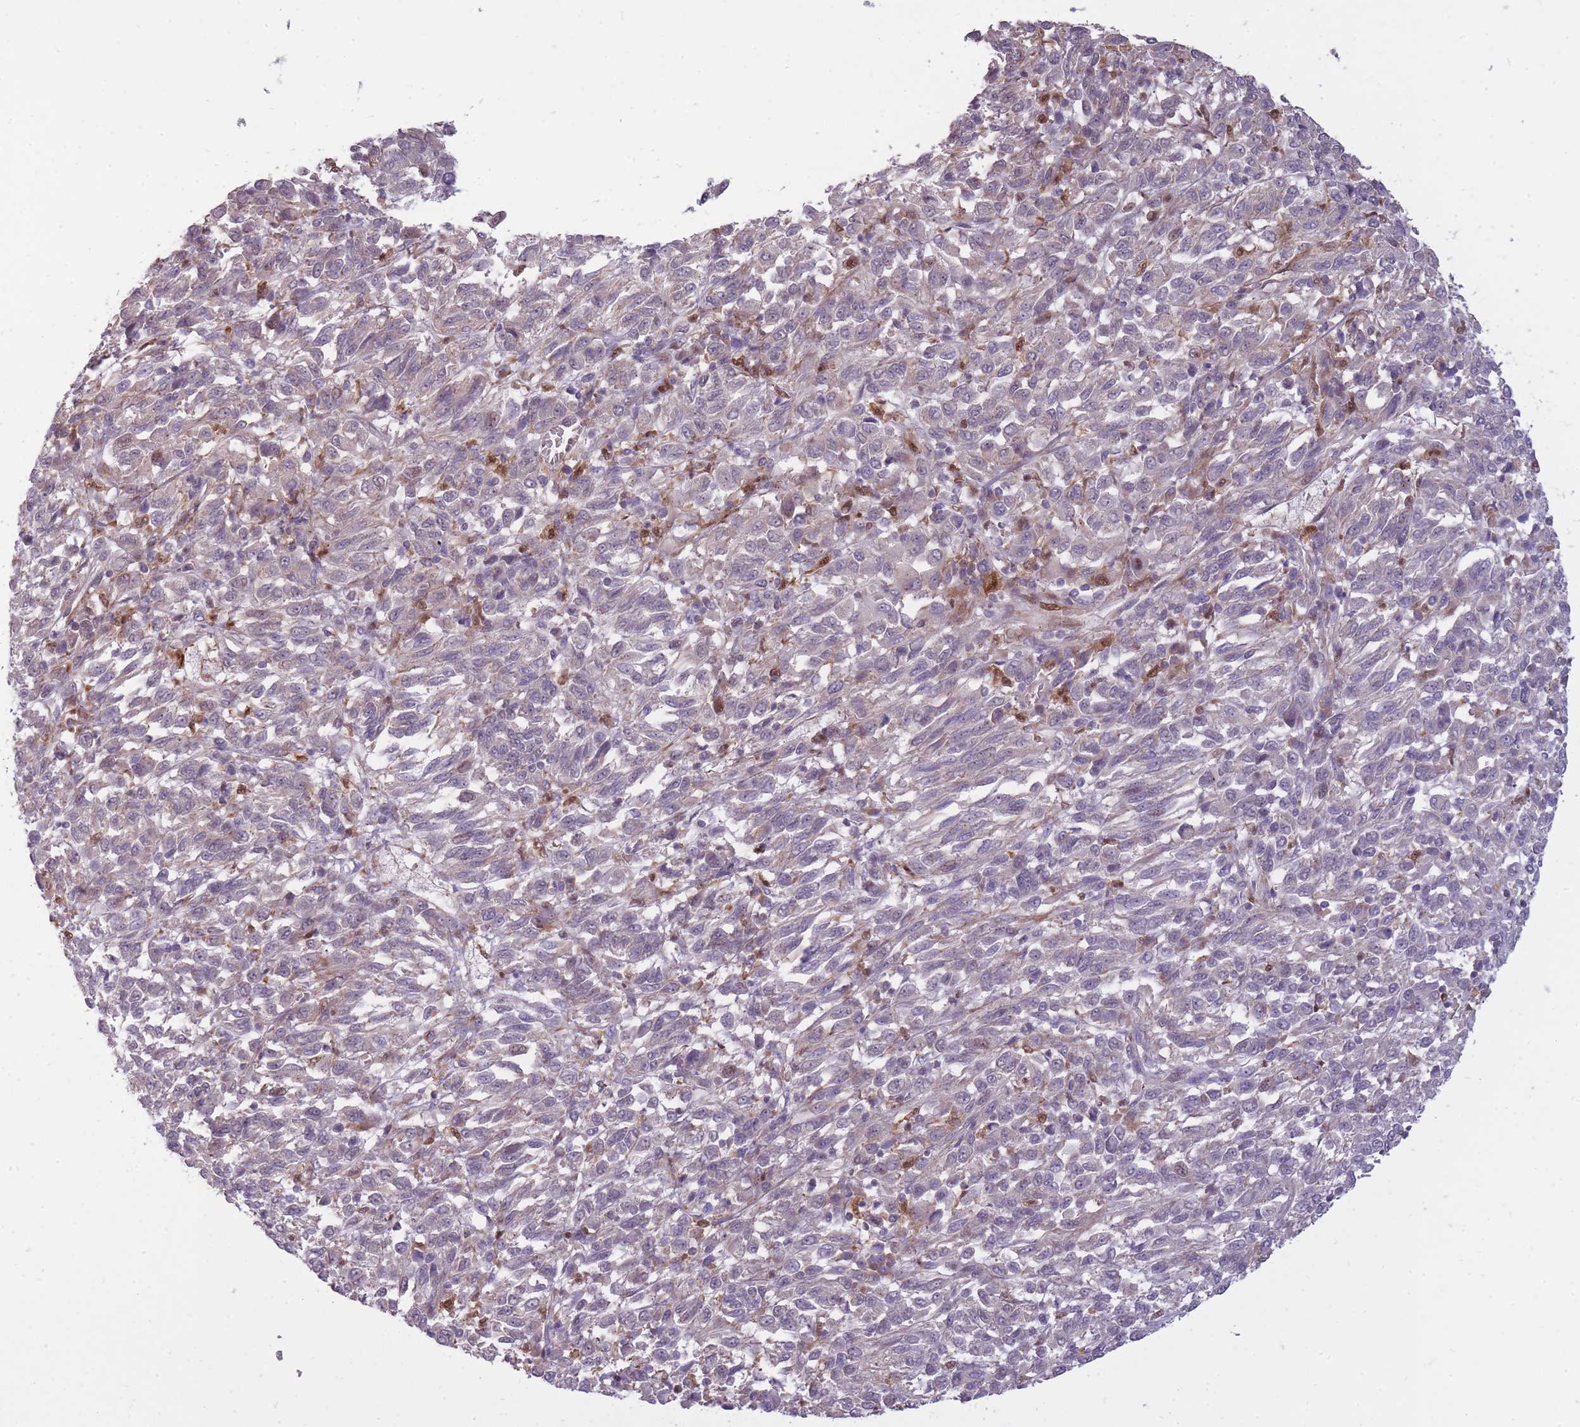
{"staining": {"intensity": "negative", "quantity": "none", "location": "none"}, "tissue": "melanoma", "cell_type": "Tumor cells", "image_type": "cancer", "snomed": [{"axis": "morphology", "description": "Malignant melanoma, Metastatic site"}, {"axis": "topography", "description": "Lung"}], "caption": "IHC image of human melanoma stained for a protein (brown), which demonstrates no positivity in tumor cells.", "gene": "LGALS9", "patient": {"sex": "male", "age": 64}}